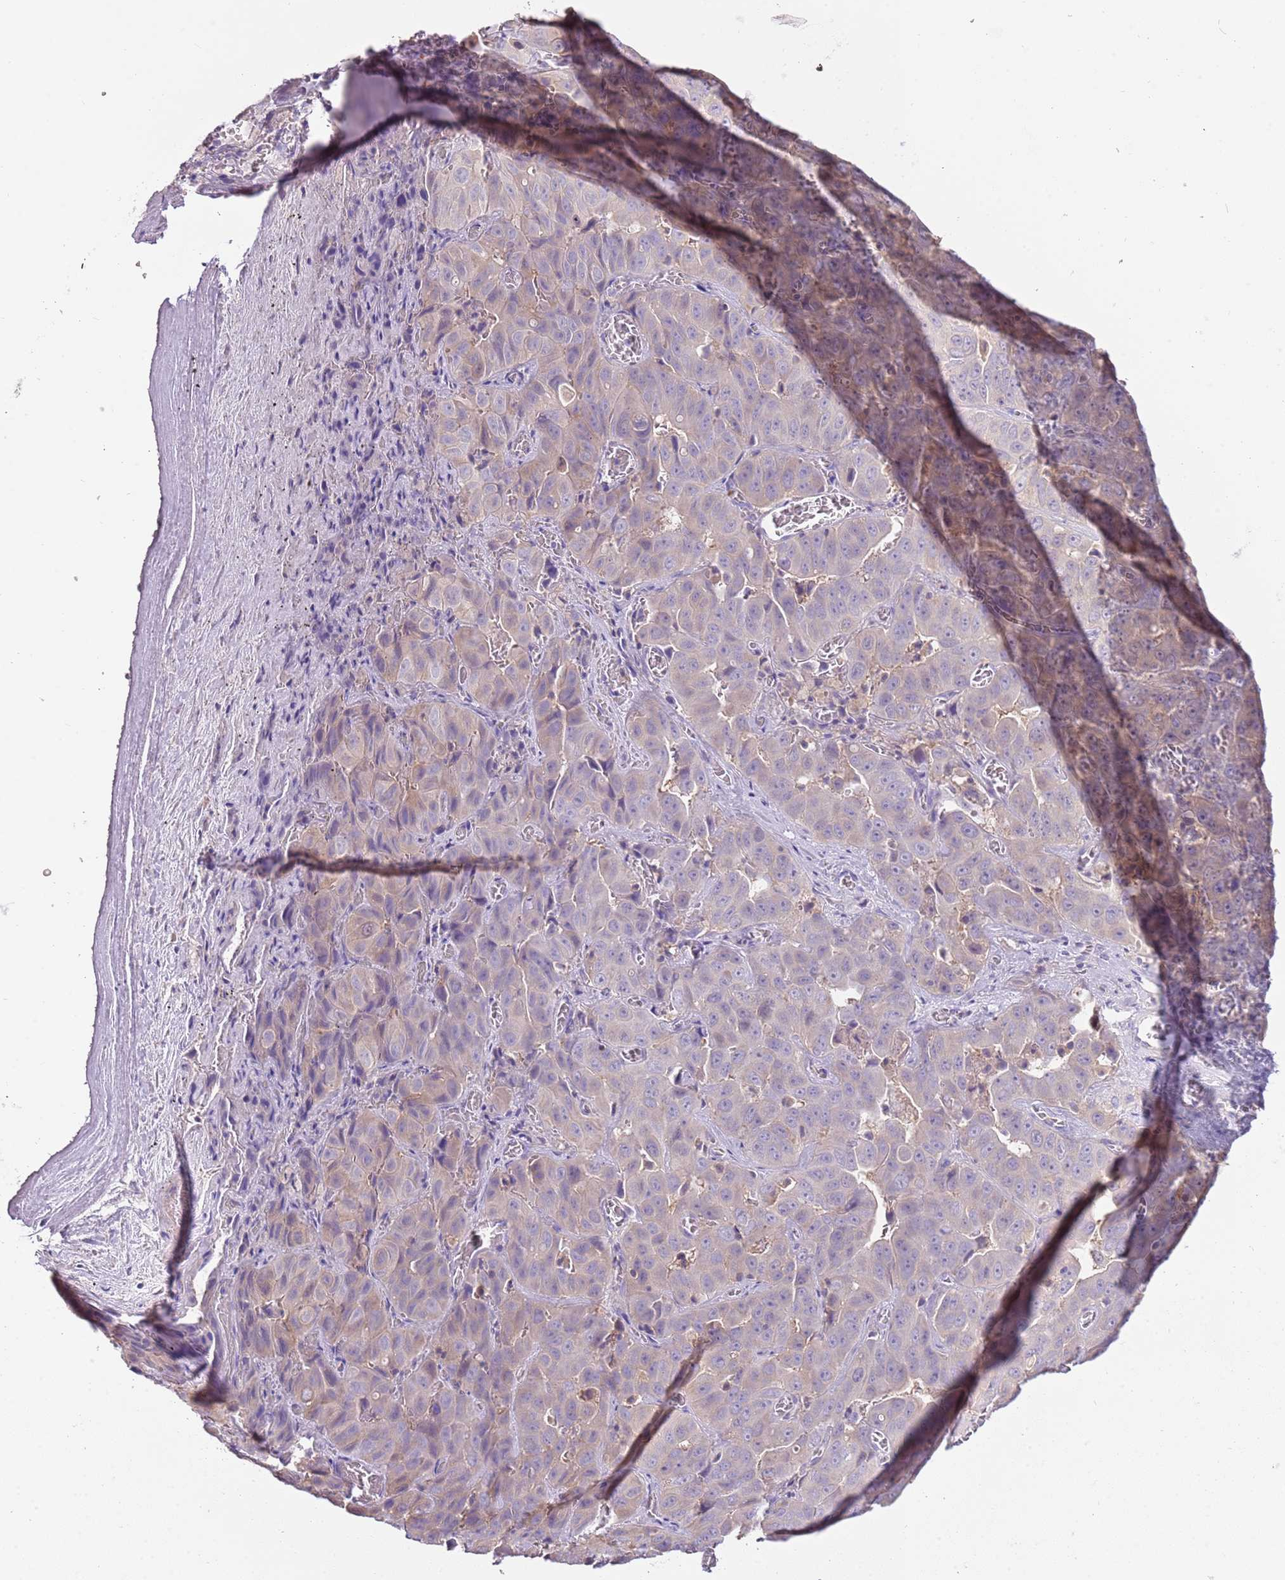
{"staining": {"intensity": "weak", "quantity": "<25%", "location": "cytoplasmic/membranous"}, "tissue": "liver cancer", "cell_type": "Tumor cells", "image_type": "cancer", "snomed": [{"axis": "morphology", "description": "Cholangiocarcinoma"}, {"axis": "topography", "description": "Liver"}], "caption": "IHC of liver cholangiocarcinoma displays no positivity in tumor cells.", "gene": "ARHGAP5", "patient": {"sex": "female", "age": 52}}